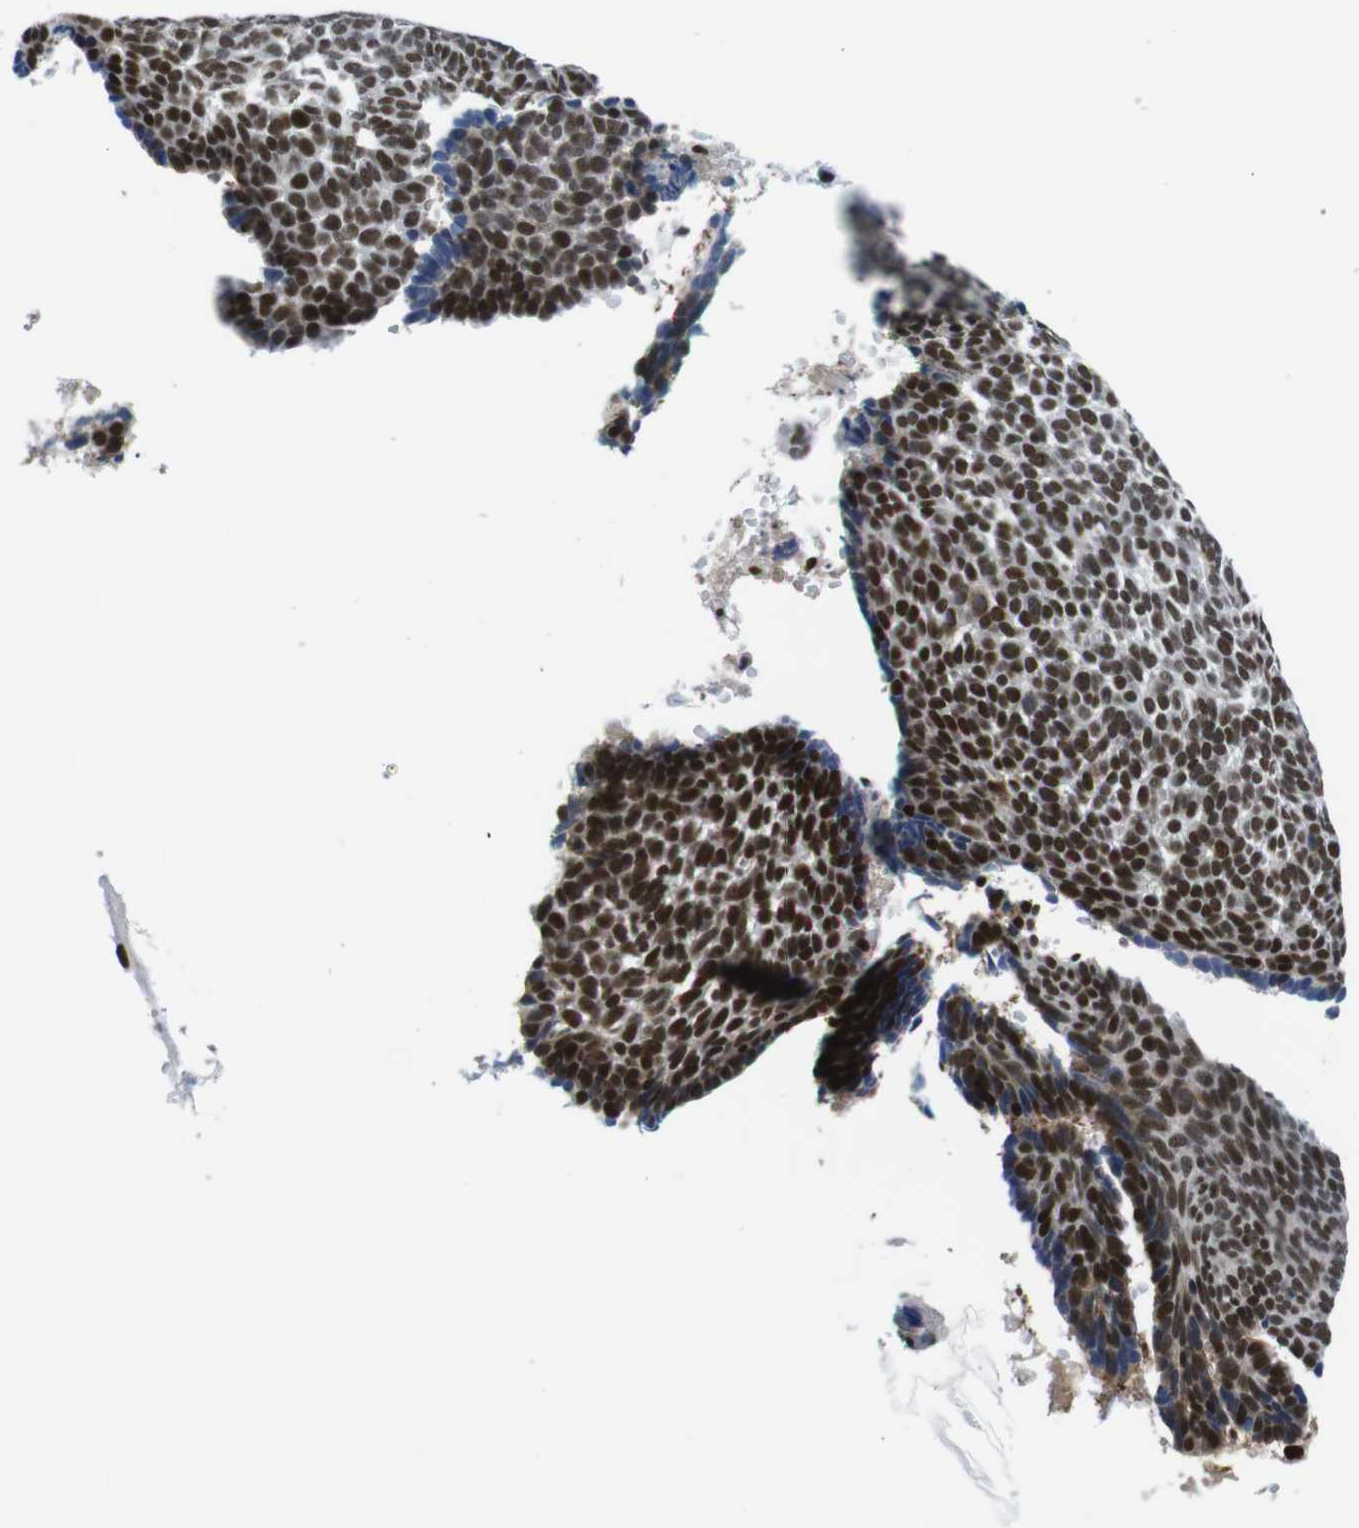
{"staining": {"intensity": "strong", "quantity": ">75%", "location": "nuclear"}, "tissue": "skin cancer", "cell_type": "Tumor cells", "image_type": "cancer", "snomed": [{"axis": "morphology", "description": "Basal cell carcinoma"}, {"axis": "topography", "description": "Skin"}], "caption": "Strong nuclear positivity for a protein is appreciated in approximately >75% of tumor cells of basal cell carcinoma (skin) using immunohistochemistry (IHC).", "gene": "PSME3", "patient": {"sex": "male", "age": 84}}